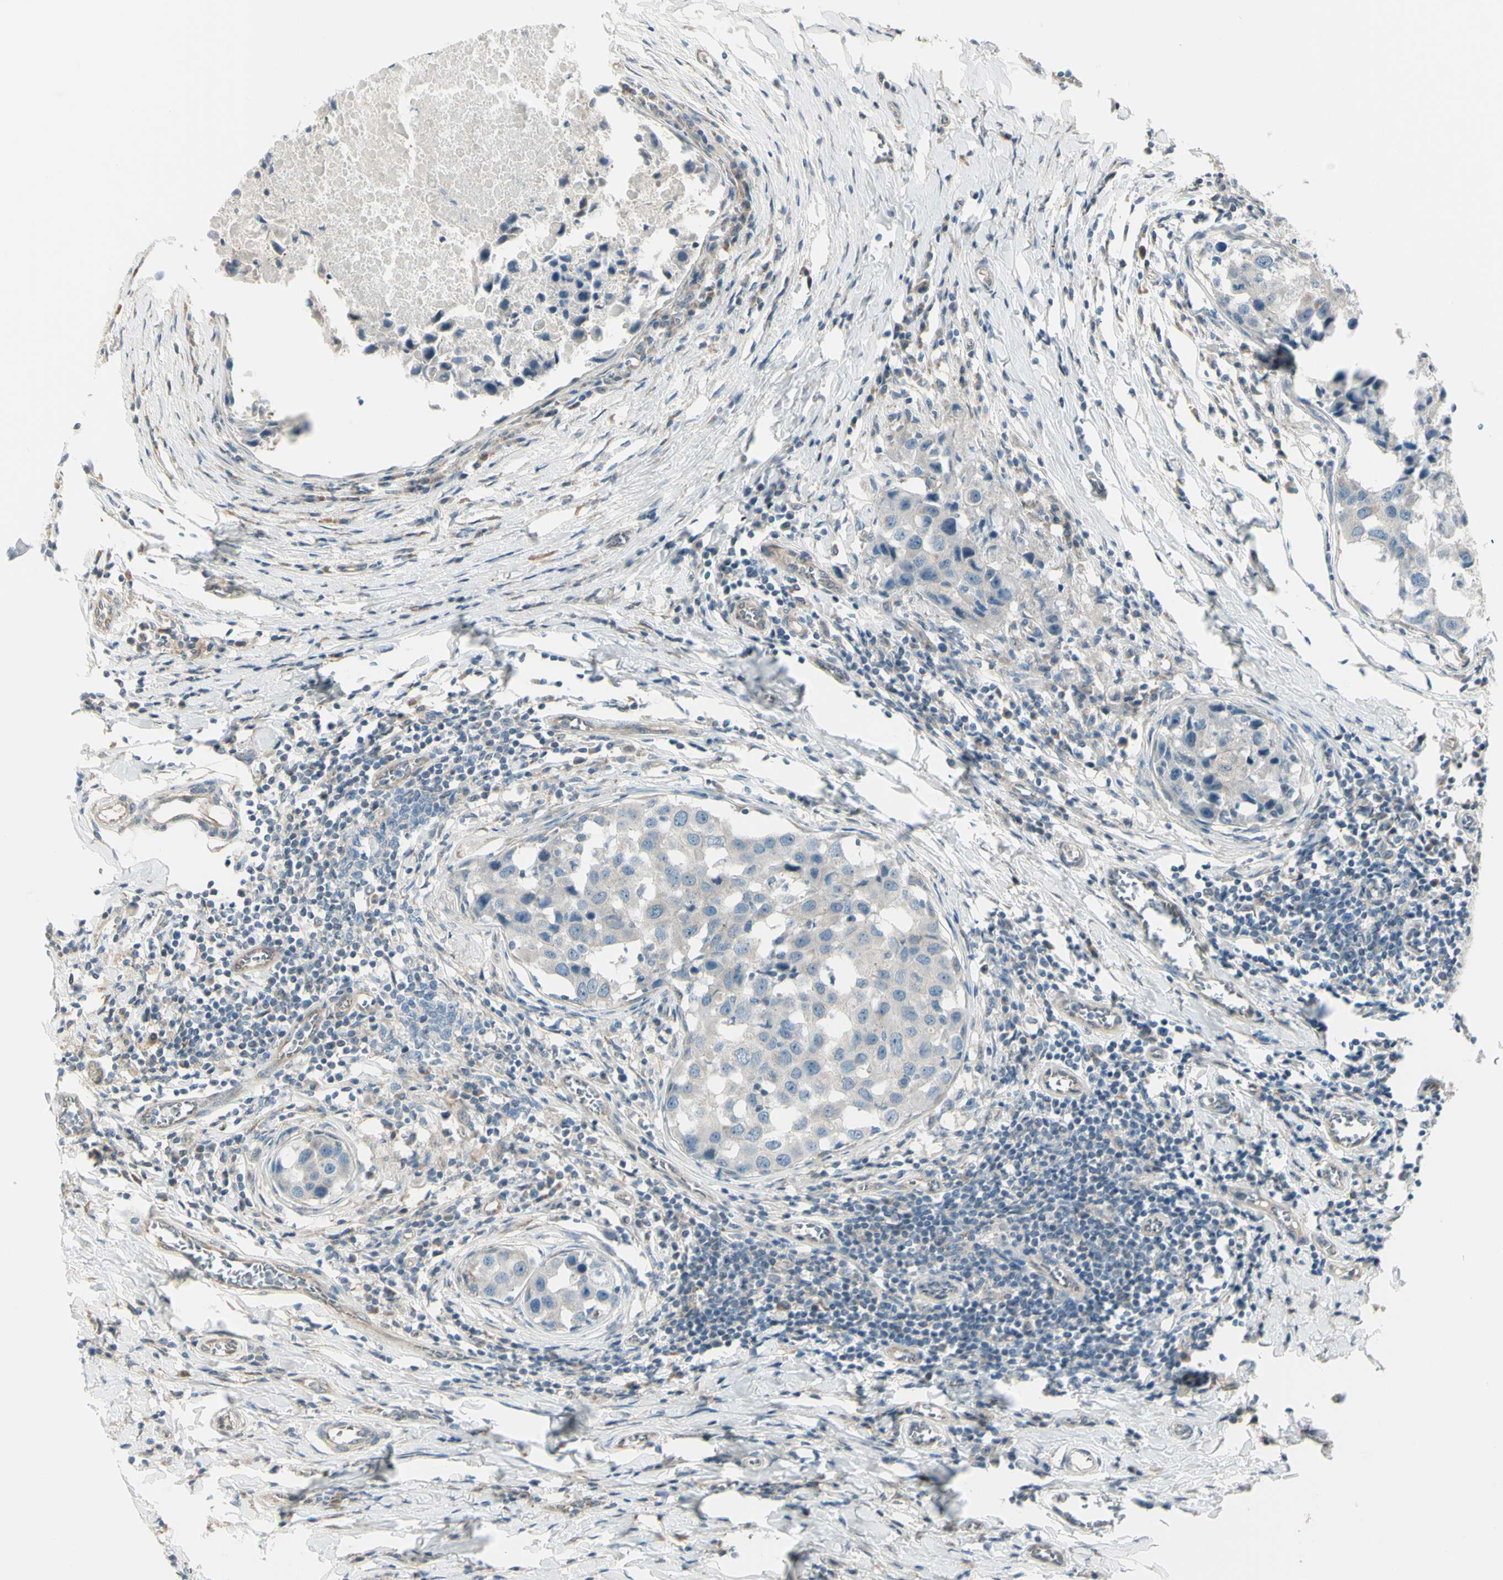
{"staining": {"intensity": "weak", "quantity": "25%-75%", "location": "cytoplasmic/membranous"}, "tissue": "breast cancer", "cell_type": "Tumor cells", "image_type": "cancer", "snomed": [{"axis": "morphology", "description": "Duct carcinoma"}, {"axis": "topography", "description": "Breast"}], "caption": "A brown stain labels weak cytoplasmic/membranous staining of a protein in breast invasive ductal carcinoma tumor cells.", "gene": "NAXD", "patient": {"sex": "female", "age": 27}}